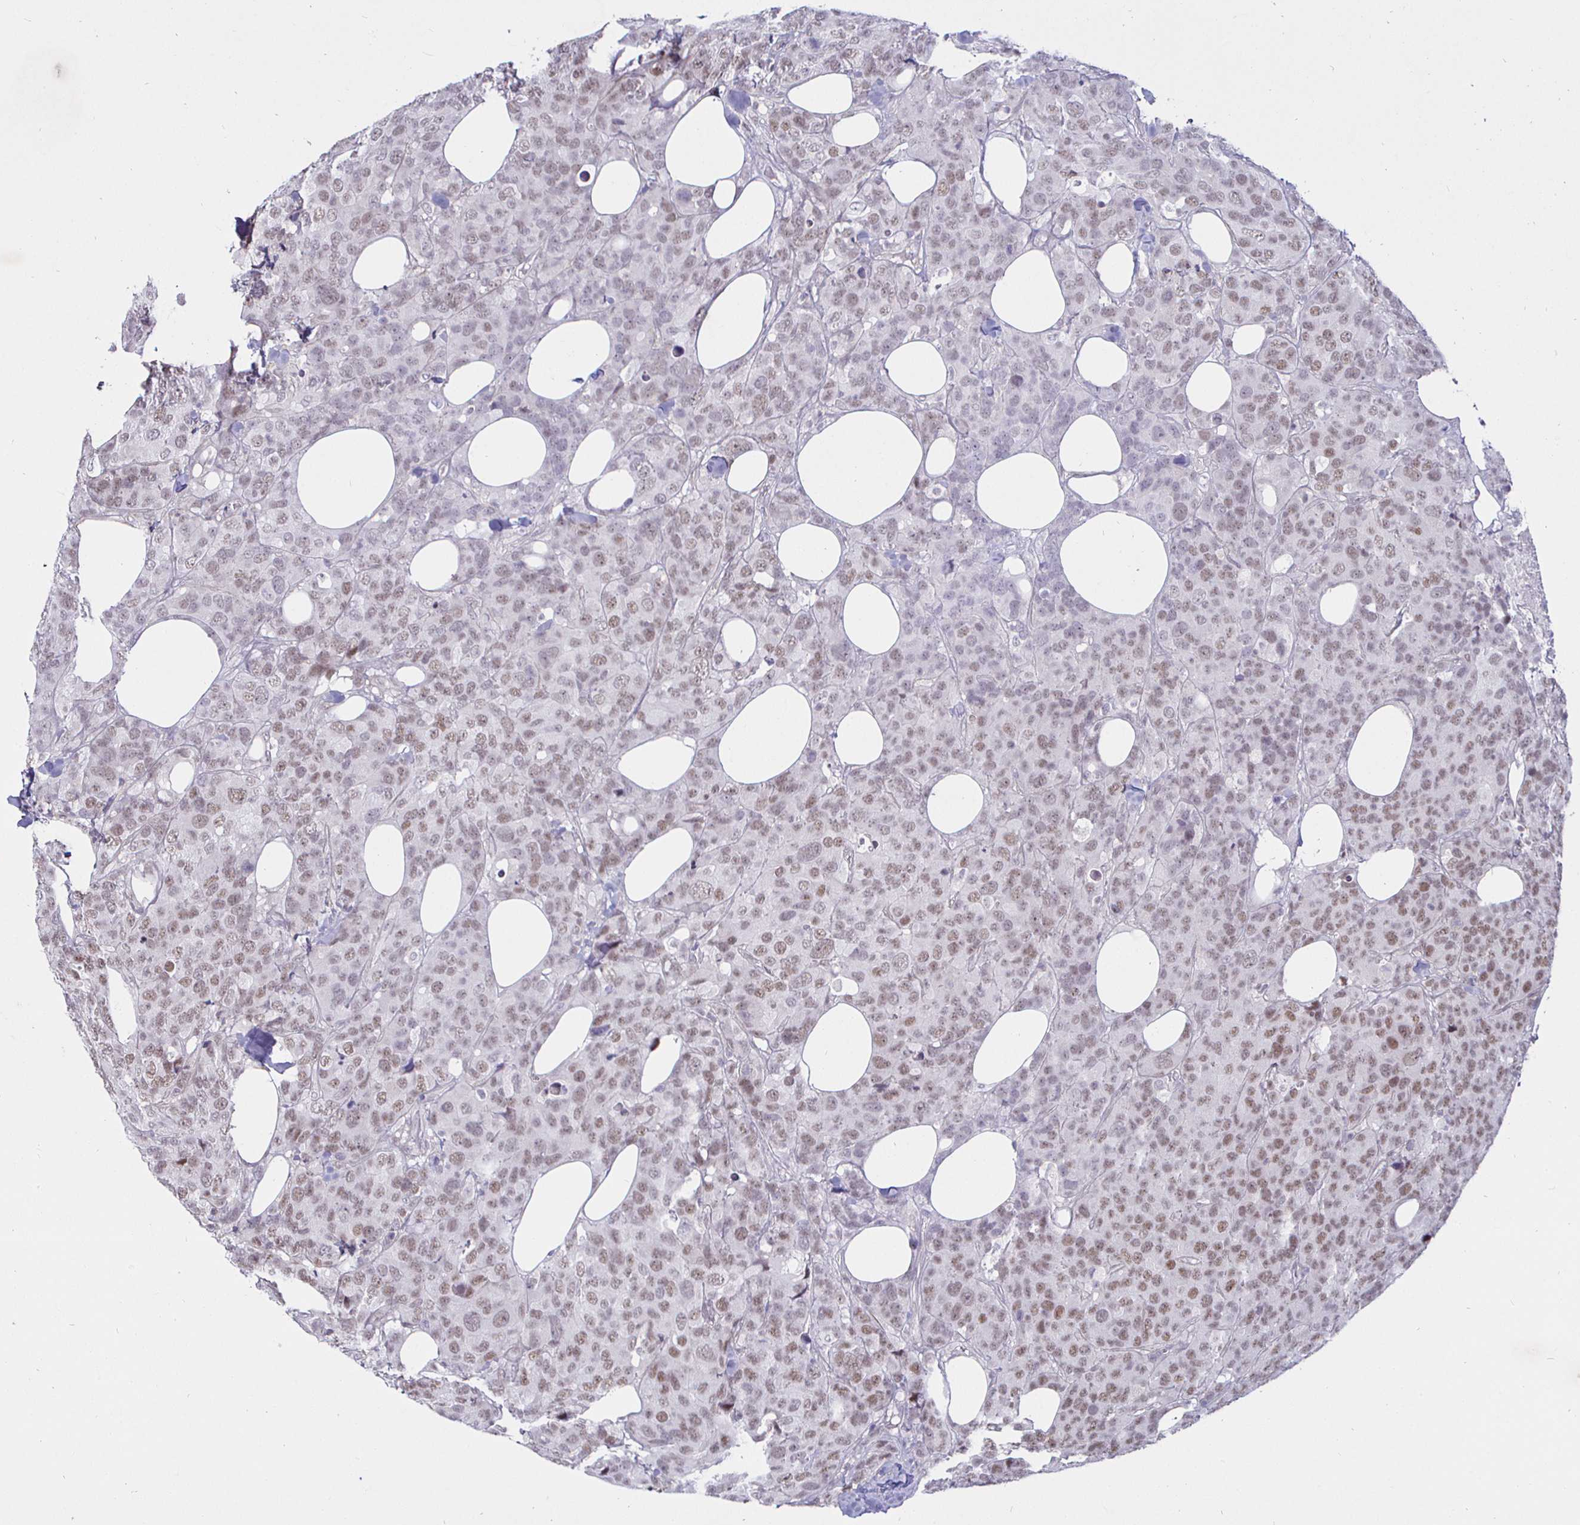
{"staining": {"intensity": "weak", "quantity": ">75%", "location": "nuclear"}, "tissue": "breast cancer", "cell_type": "Tumor cells", "image_type": "cancer", "snomed": [{"axis": "morphology", "description": "Lobular carcinoma"}, {"axis": "topography", "description": "Breast"}], "caption": "Immunohistochemical staining of human breast cancer (lobular carcinoma) reveals low levels of weak nuclear protein expression in about >75% of tumor cells.", "gene": "MLH1", "patient": {"sex": "female", "age": 59}}